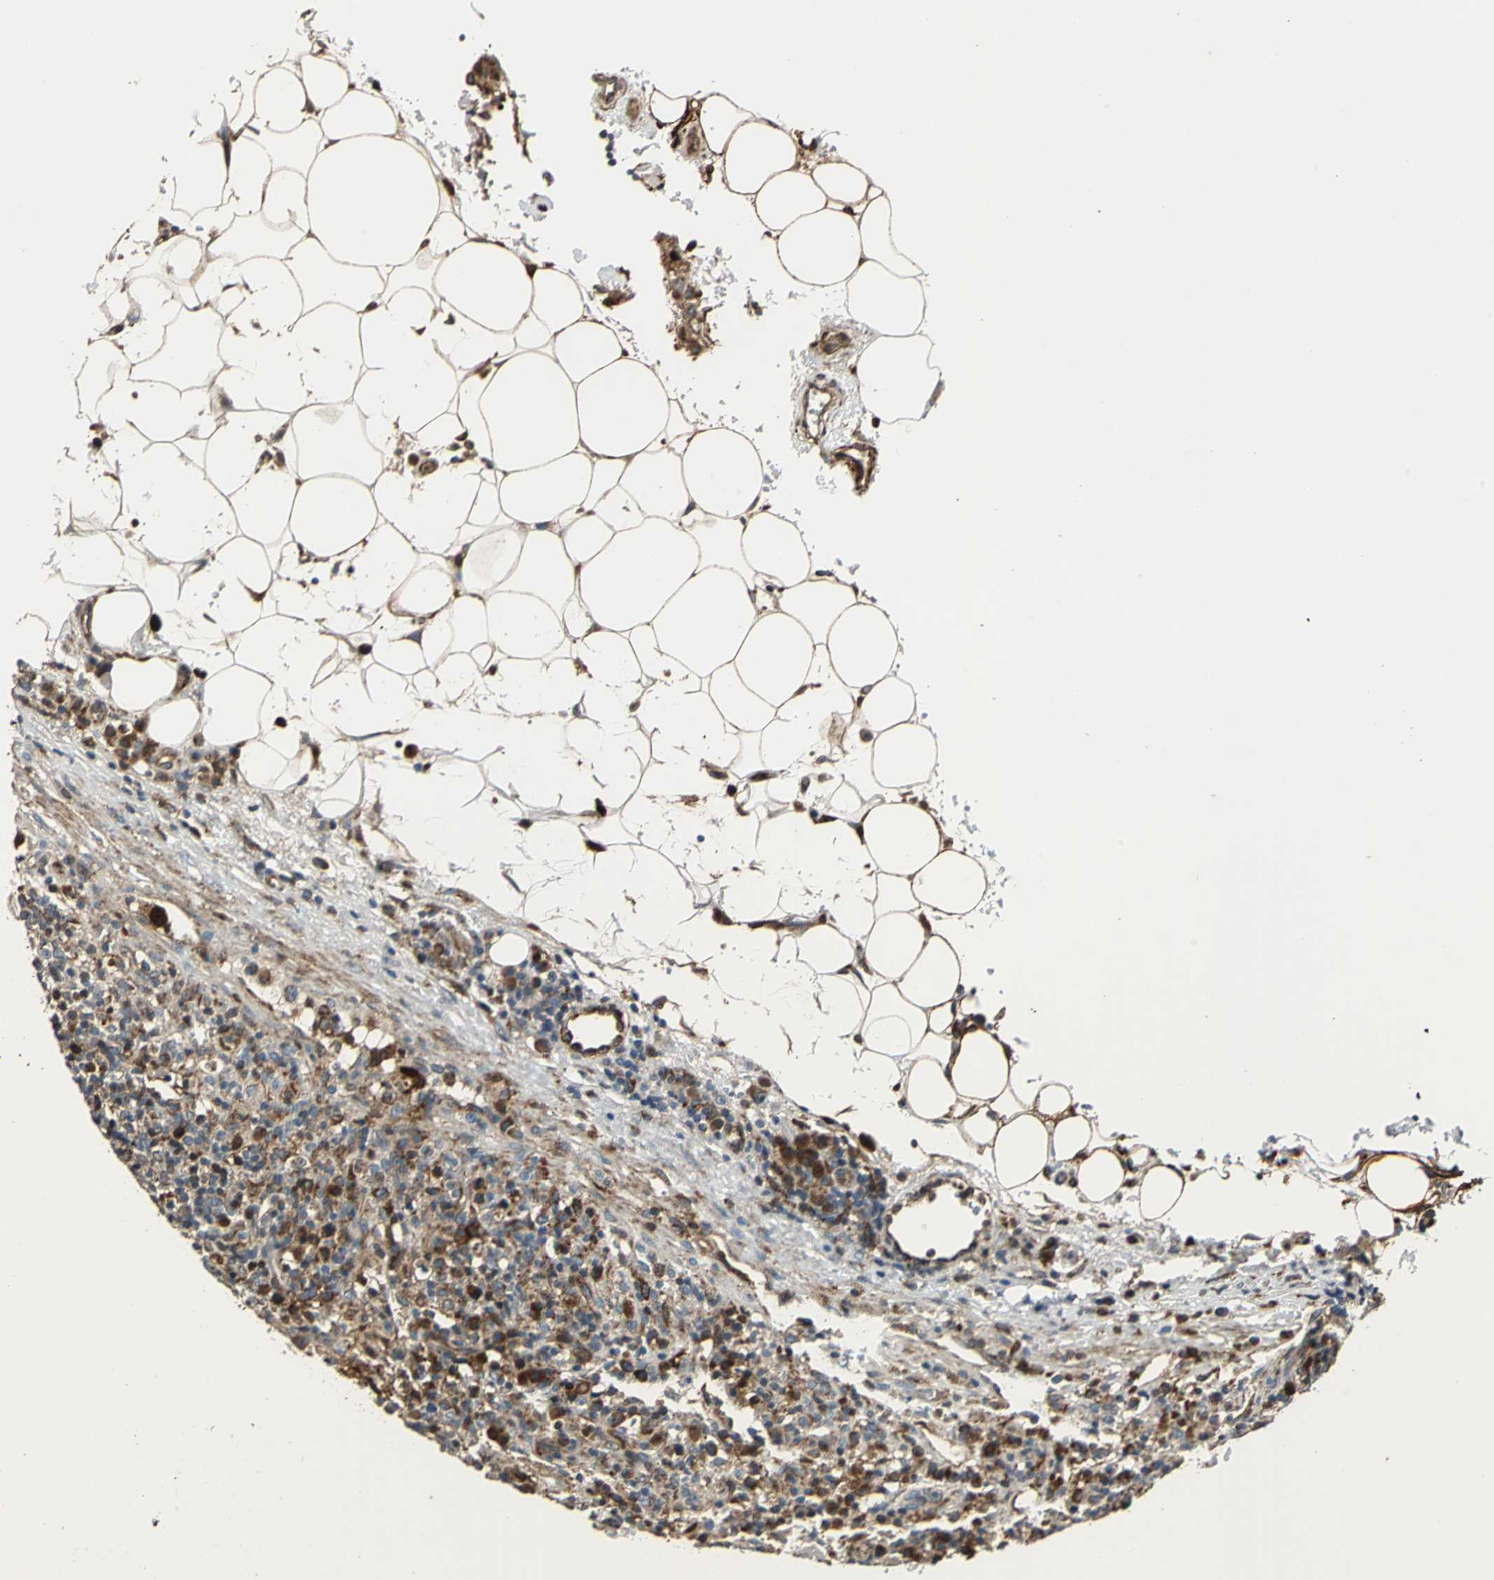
{"staining": {"intensity": "moderate", "quantity": ">75%", "location": "cytoplasmic/membranous"}, "tissue": "lymphoma", "cell_type": "Tumor cells", "image_type": "cancer", "snomed": [{"axis": "morphology", "description": "Hodgkin's disease, NOS"}, {"axis": "topography", "description": "Lymph node"}], "caption": "Lymphoma stained with IHC shows moderate cytoplasmic/membranous staining in about >75% of tumor cells. Nuclei are stained in blue.", "gene": "HTATIP2", "patient": {"sex": "male", "age": 65}}